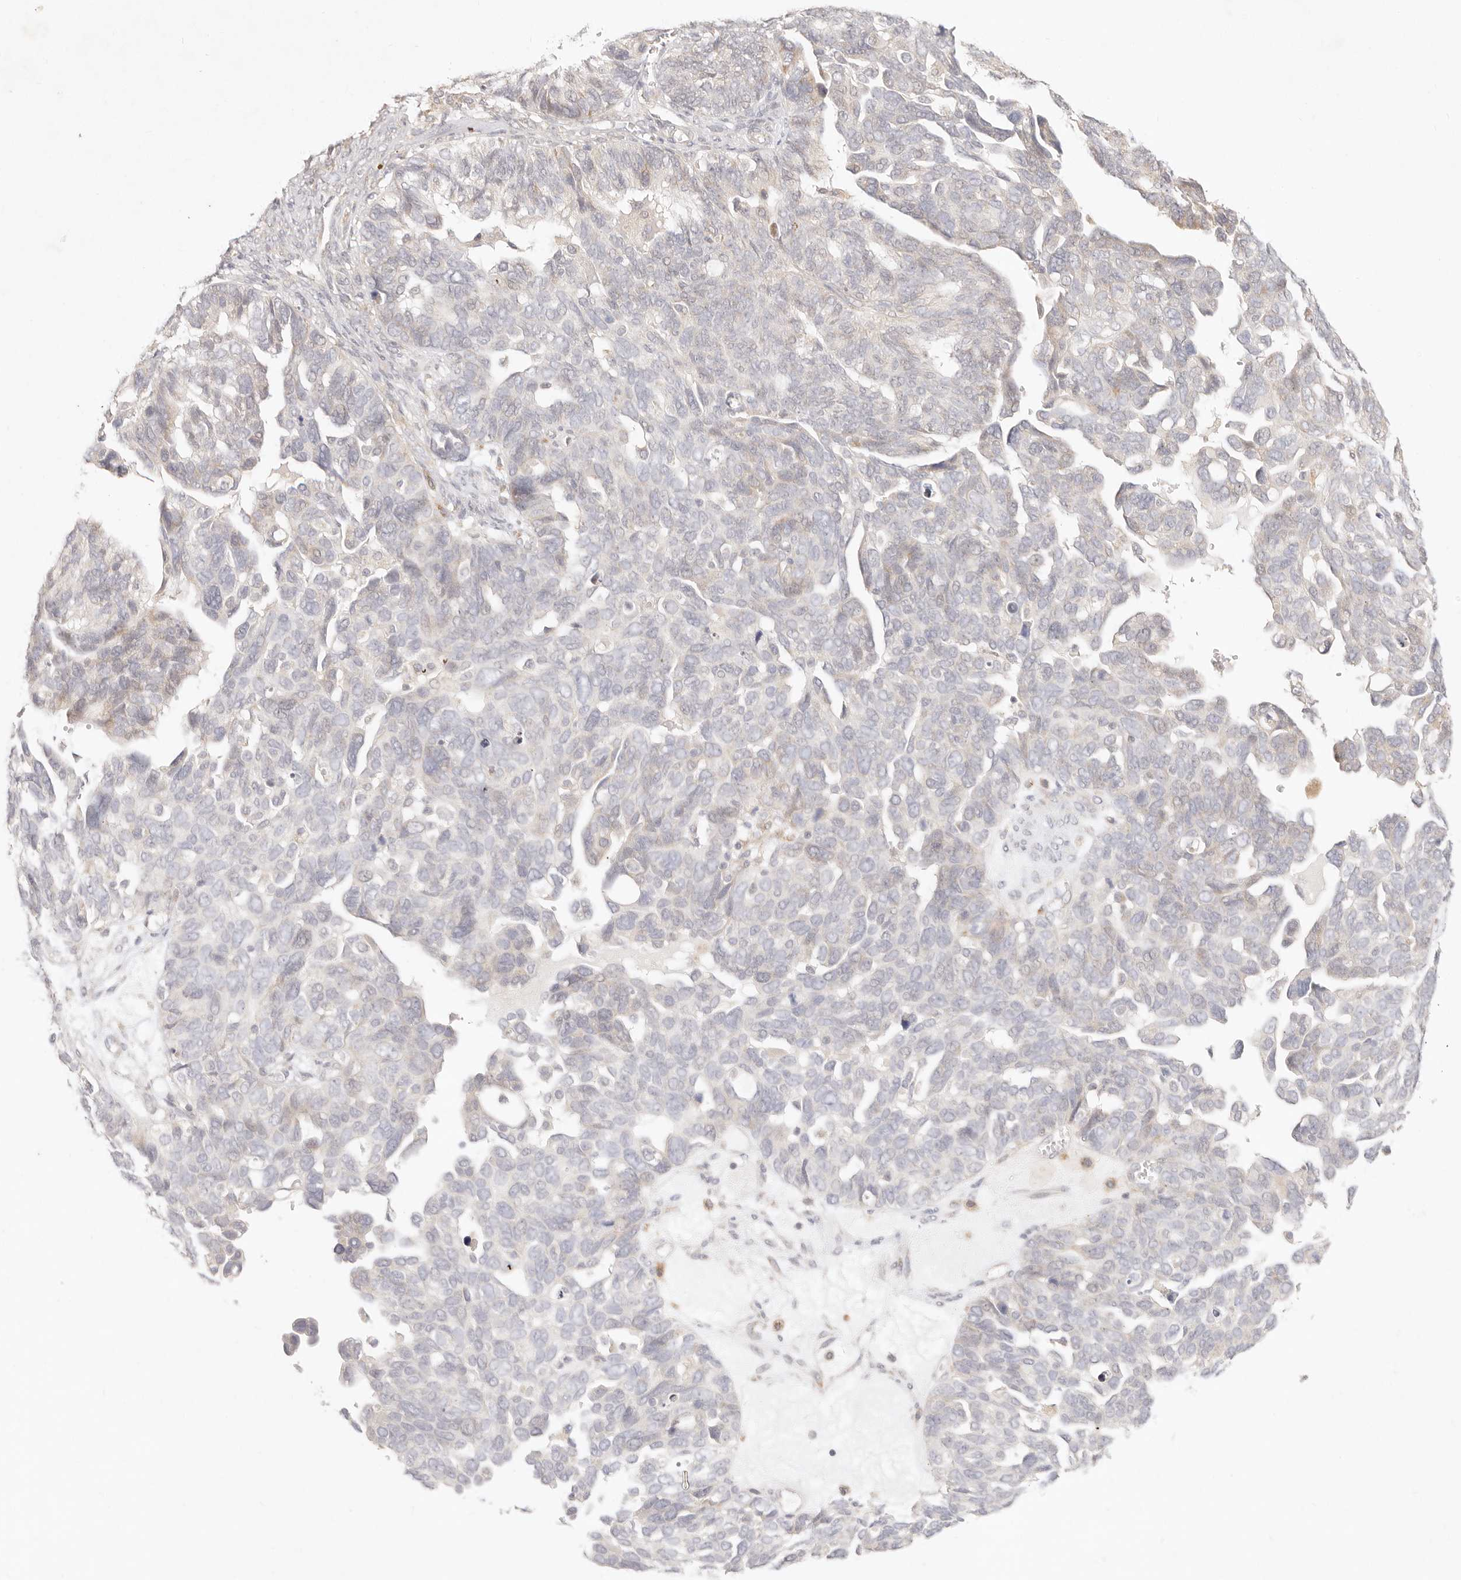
{"staining": {"intensity": "negative", "quantity": "none", "location": "none"}, "tissue": "ovarian cancer", "cell_type": "Tumor cells", "image_type": "cancer", "snomed": [{"axis": "morphology", "description": "Cystadenocarcinoma, serous, NOS"}, {"axis": "topography", "description": "Ovary"}], "caption": "An immunohistochemistry (IHC) micrograph of serous cystadenocarcinoma (ovarian) is shown. There is no staining in tumor cells of serous cystadenocarcinoma (ovarian).", "gene": "GPR156", "patient": {"sex": "female", "age": 79}}